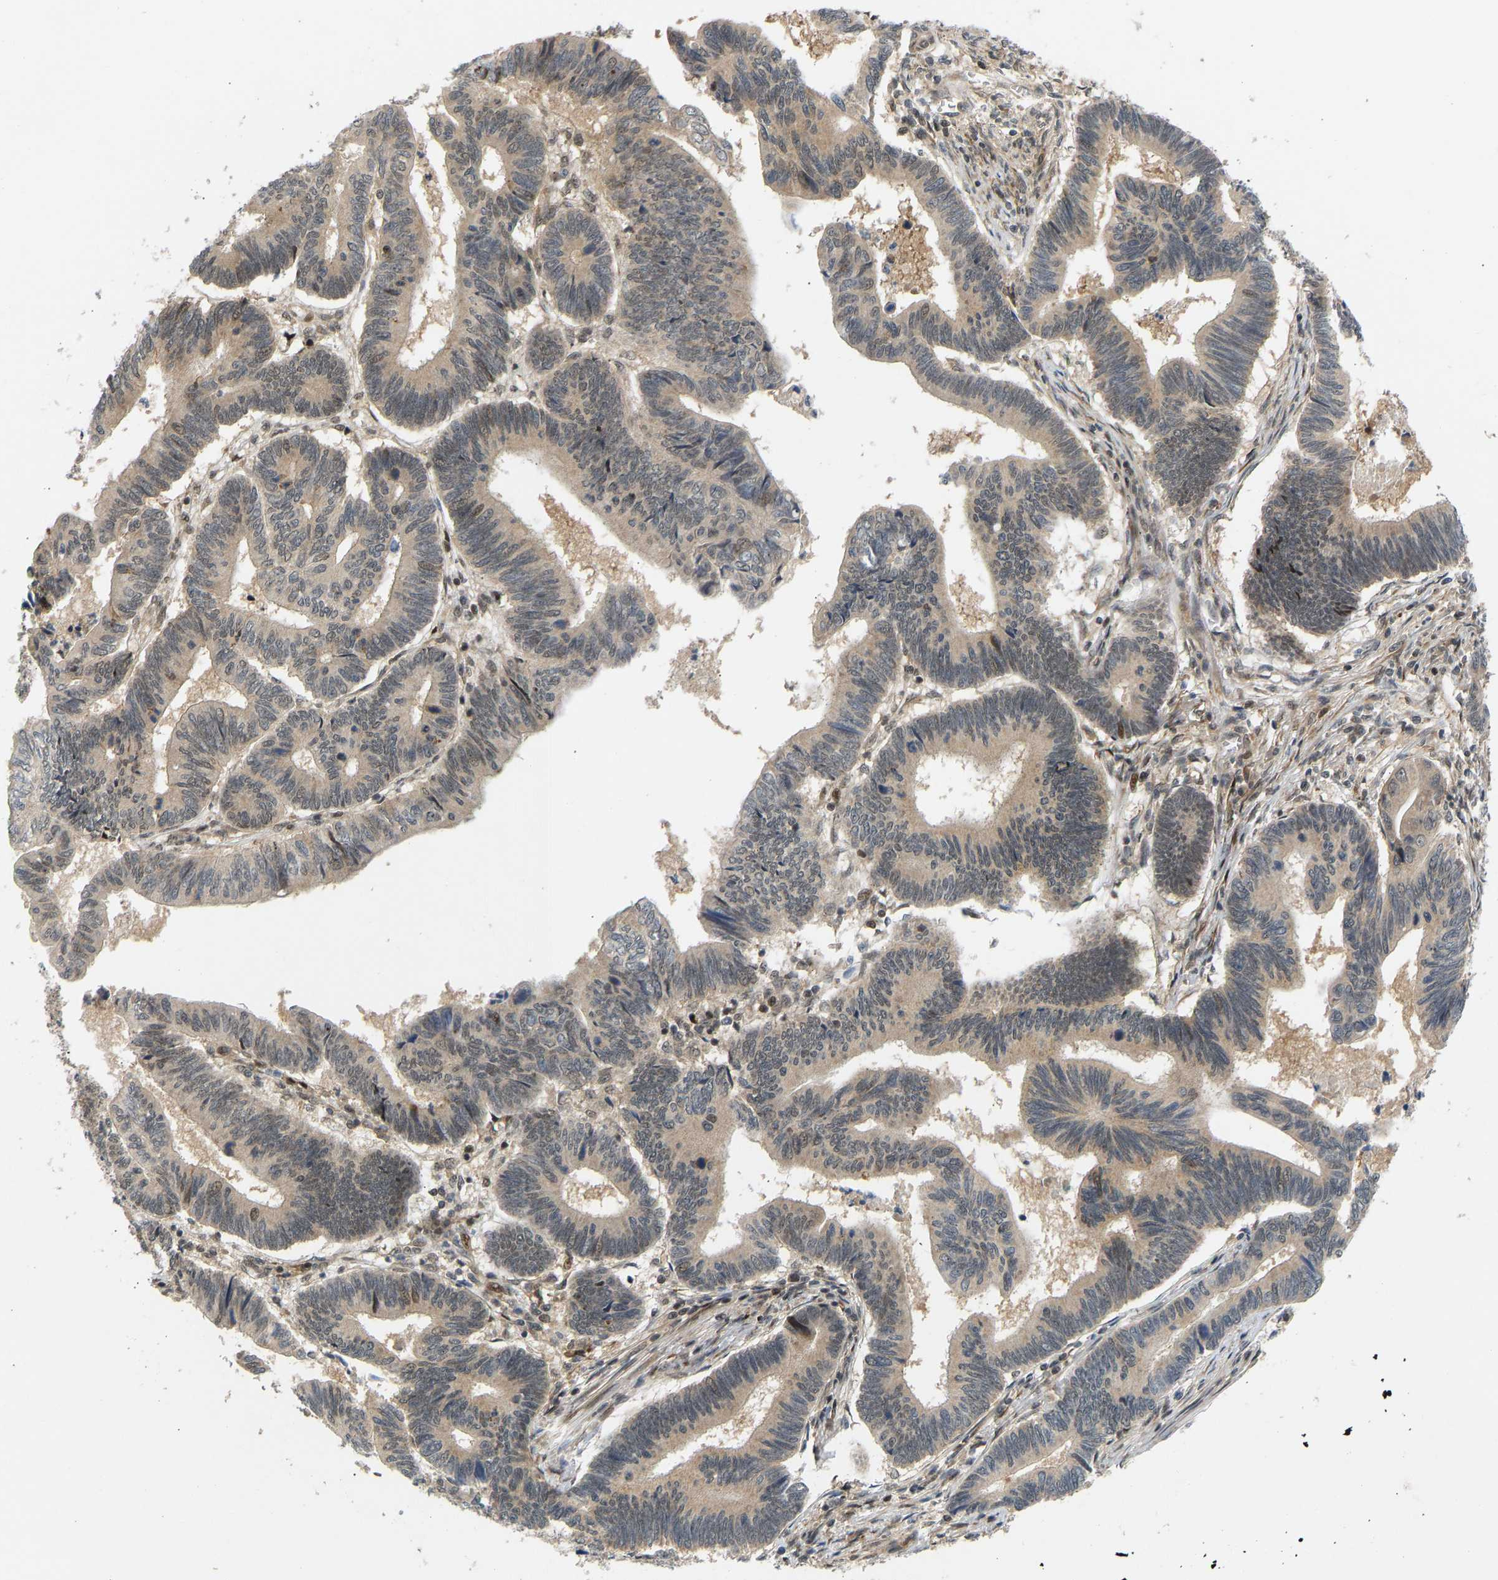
{"staining": {"intensity": "moderate", "quantity": ">75%", "location": "cytoplasmic/membranous"}, "tissue": "pancreatic cancer", "cell_type": "Tumor cells", "image_type": "cancer", "snomed": [{"axis": "morphology", "description": "Adenocarcinoma, NOS"}, {"axis": "topography", "description": "Pancreas"}], "caption": "Human pancreatic cancer (adenocarcinoma) stained with a brown dye exhibits moderate cytoplasmic/membranous positive positivity in about >75% of tumor cells.", "gene": "BAG1", "patient": {"sex": "female", "age": 70}}